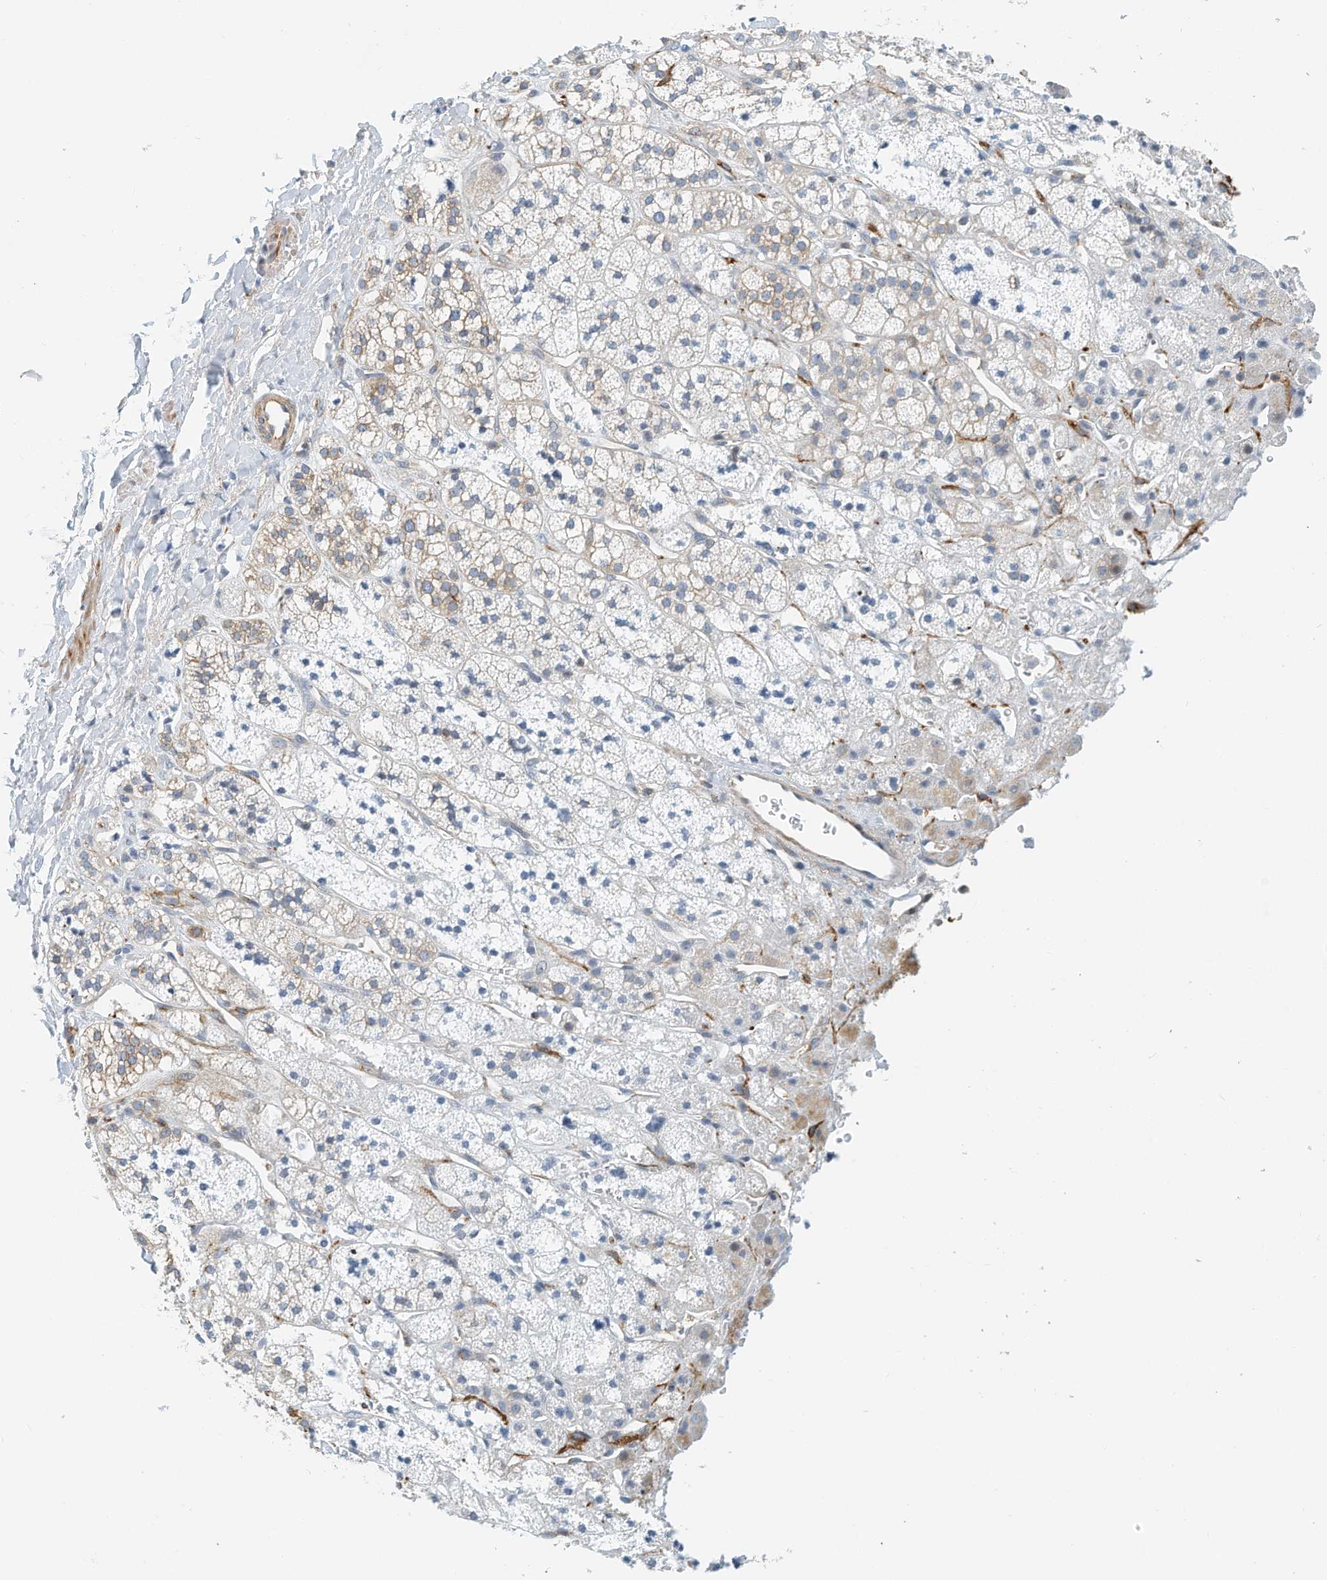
{"staining": {"intensity": "weak", "quantity": "<25%", "location": "cytoplasmic/membranous"}, "tissue": "adrenal gland", "cell_type": "Glandular cells", "image_type": "normal", "snomed": [{"axis": "morphology", "description": "Normal tissue, NOS"}, {"axis": "topography", "description": "Adrenal gland"}], "caption": "Immunohistochemistry (IHC) micrograph of benign adrenal gland: human adrenal gland stained with DAB (3,3'-diaminobenzidine) exhibits no significant protein expression in glandular cells.", "gene": "MICAL1", "patient": {"sex": "male", "age": 56}}